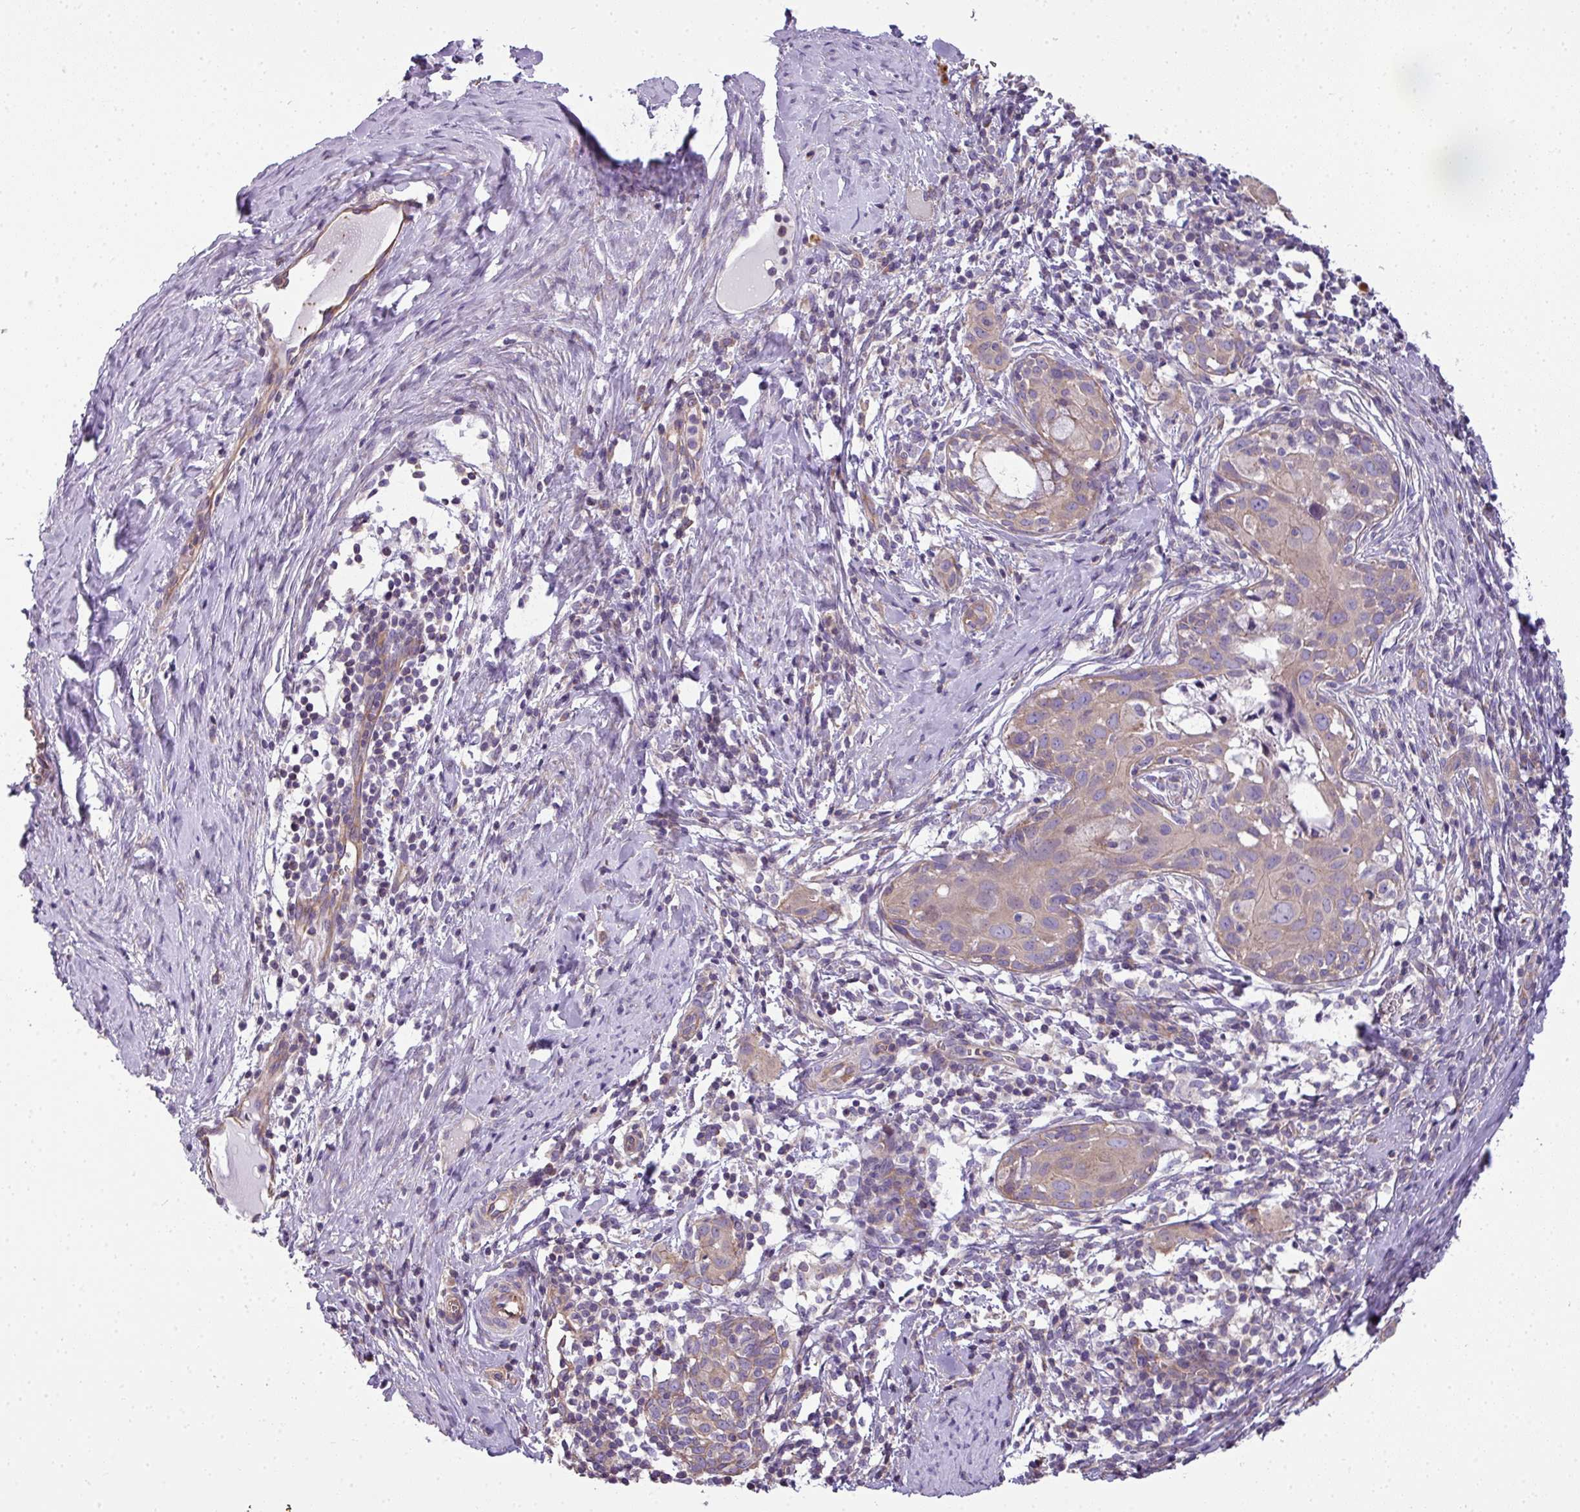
{"staining": {"intensity": "weak", "quantity": ">75%", "location": "cytoplasmic/membranous"}, "tissue": "cervical cancer", "cell_type": "Tumor cells", "image_type": "cancer", "snomed": [{"axis": "morphology", "description": "Squamous cell carcinoma, NOS"}, {"axis": "topography", "description": "Cervix"}], "caption": "Immunohistochemistry image of human squamous cell carcinoma (cervical) stained for a protein (brown), which shows low levels of weak cytoplasmic/membranous staining in about >75% of tumor cells.", "gene": "PALS2", "patient": {"sex": "female", "age": 52}}